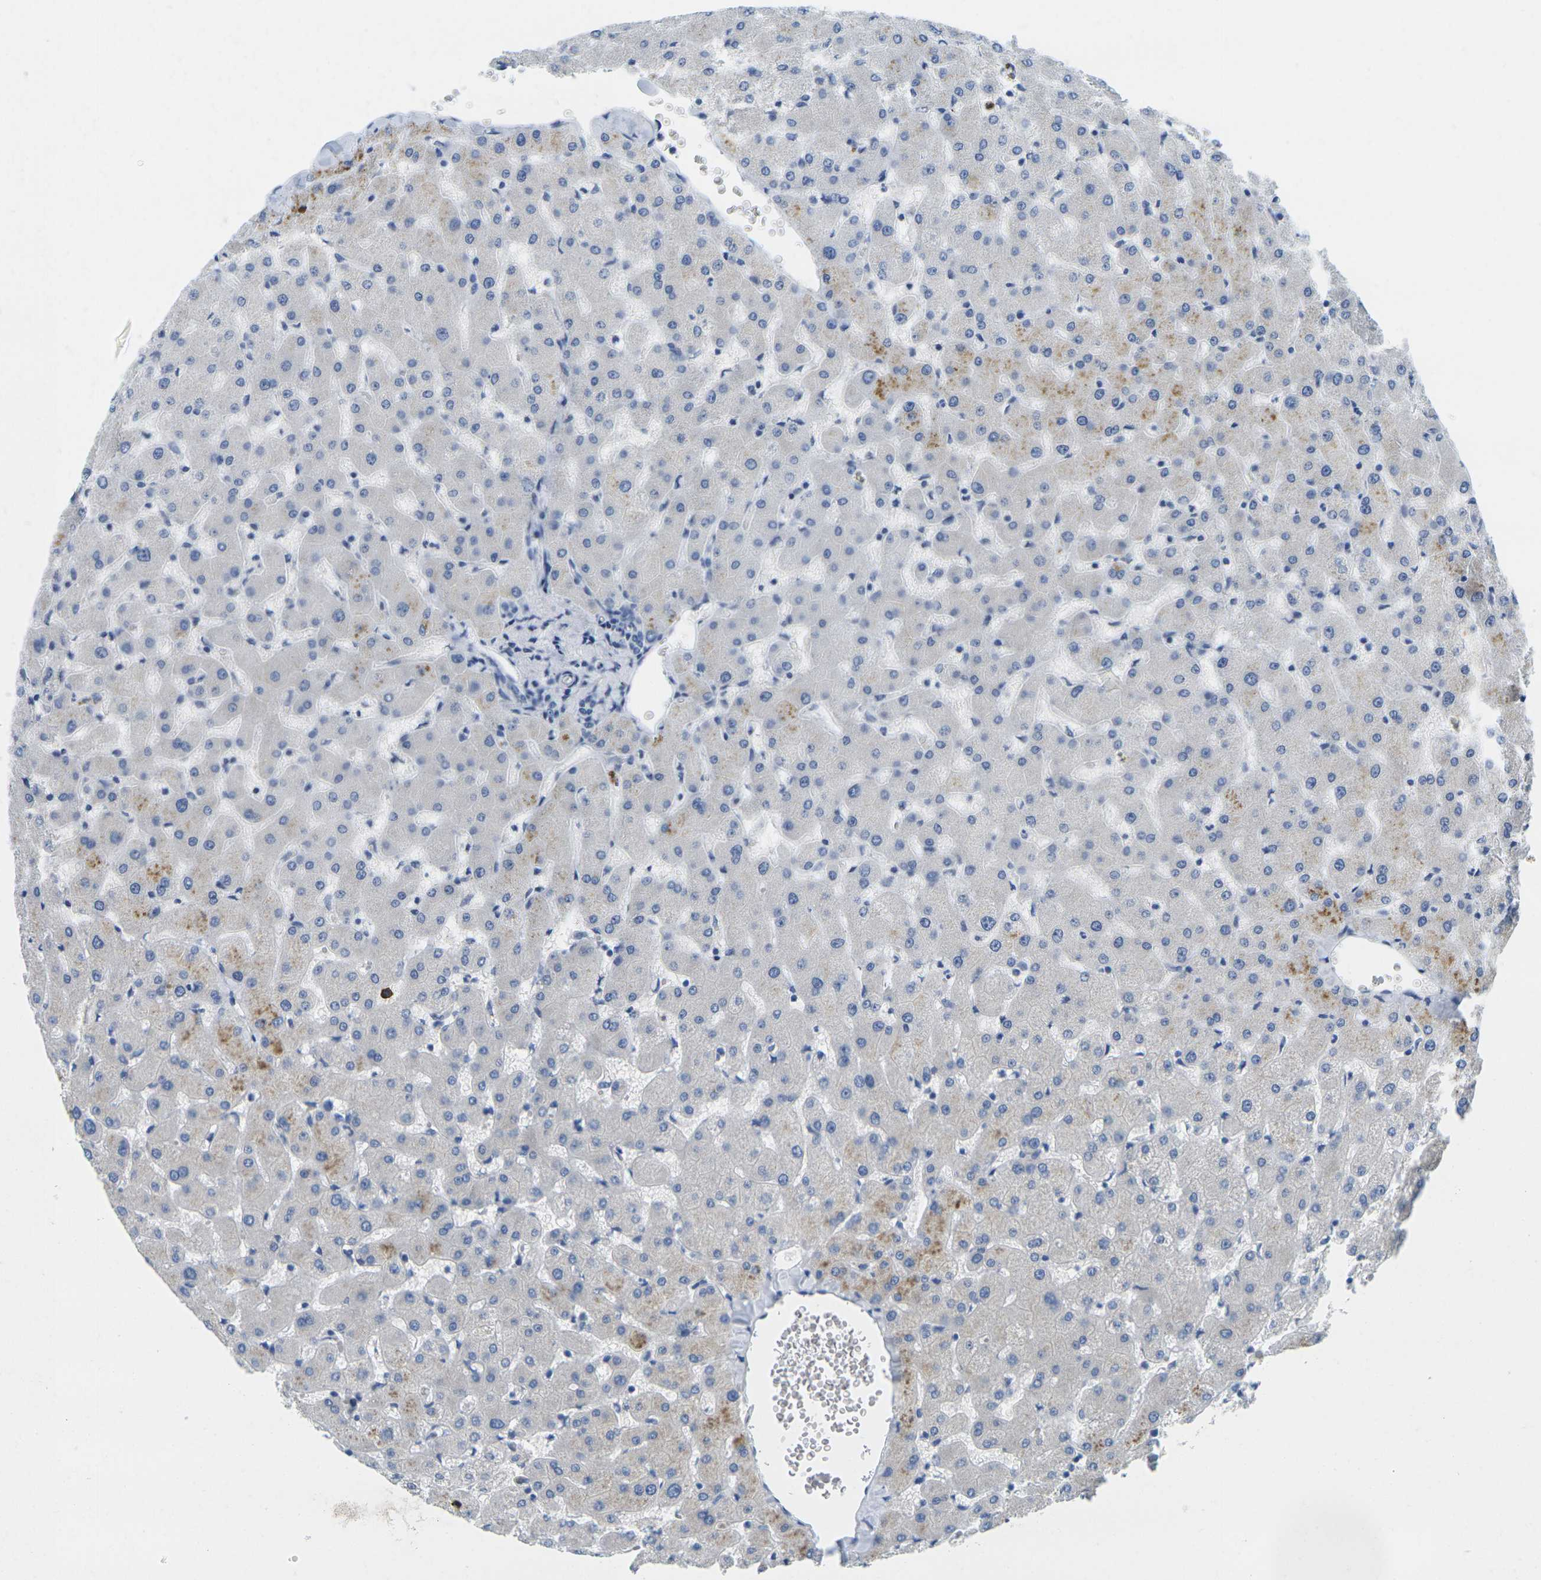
{"staining": {"intensity": "negative", "quantity": "none", "location": "none"}, "tissue": "liver", "cell_type": "Cholangiocytes", "image_type": "normal", "snomed": [{"axis": "morphology", "description": "Normal tissue, NOS"}, {"axis": "topography", "description": "Liver"}], "caption": "The immunohistochemistry histopathology image has no significant staining in cholangiocytes of liver.", "gene": "GPR15", "patient": {"sex": "female", "age": 63}}